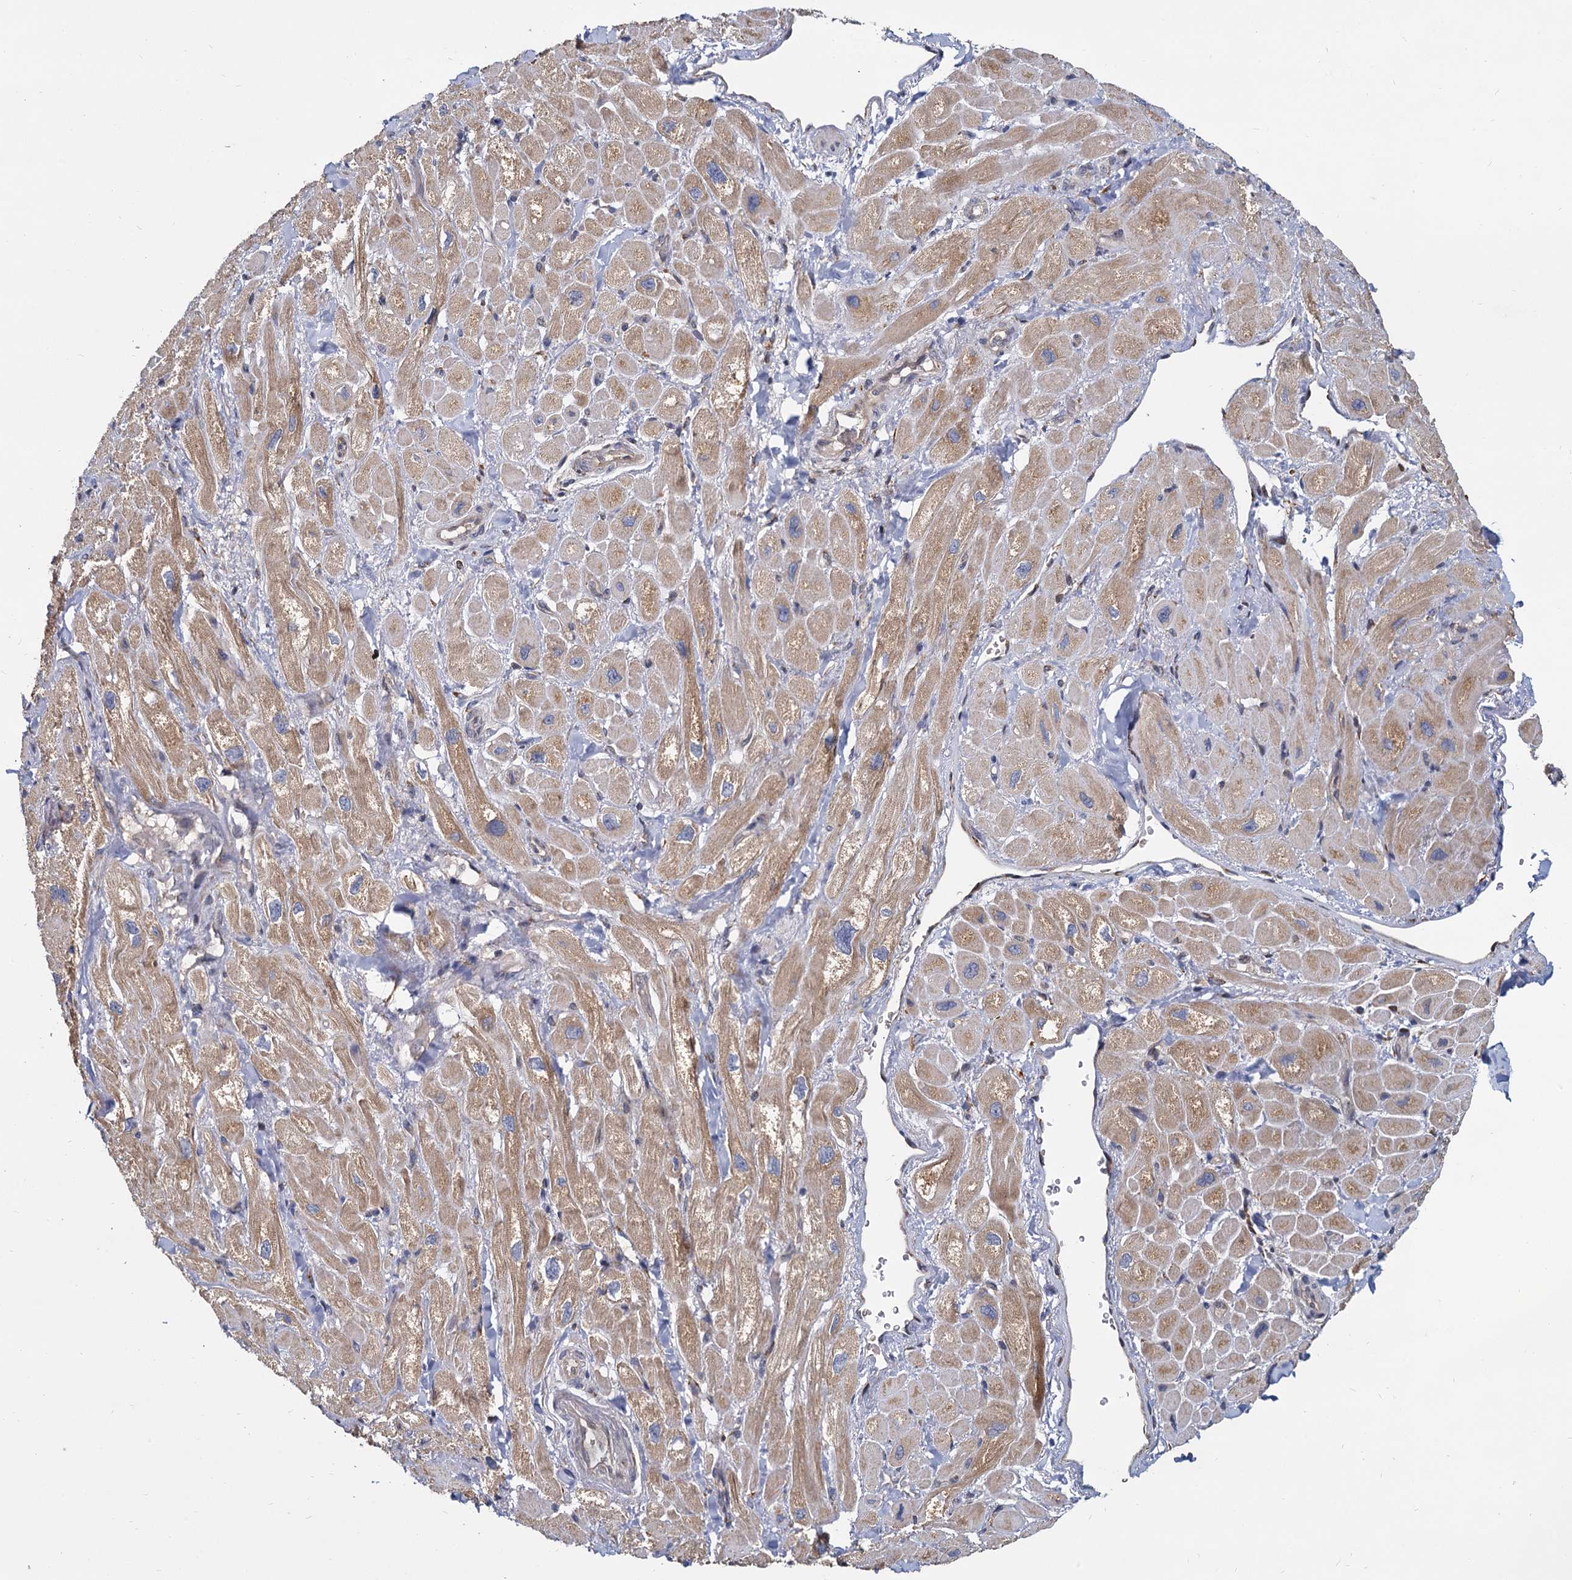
{"staining": {"intensity": "moderate", "quantity": ">75%", "location": "cytoplasmic/membranous"}, "tissue": "heart muscle", "cell_type": "Cardiomyocytes", "image_type": "normal", "snomed": [{"axis": "morphology", "description": "Normal tissue, NOS"}, {"axis": "topography", "description": "Heart"}], "caption": "IHC of benign heart muscle exhibits medium levels of moderate cytoplasmic/membranous expression in about >75% of cardiomyocytes. Immunohistochemistry stains the protein in brown and the nuclei are stained blue.", "gene": "LRRC51", "patient": {"sex": "male", "age": 65}}